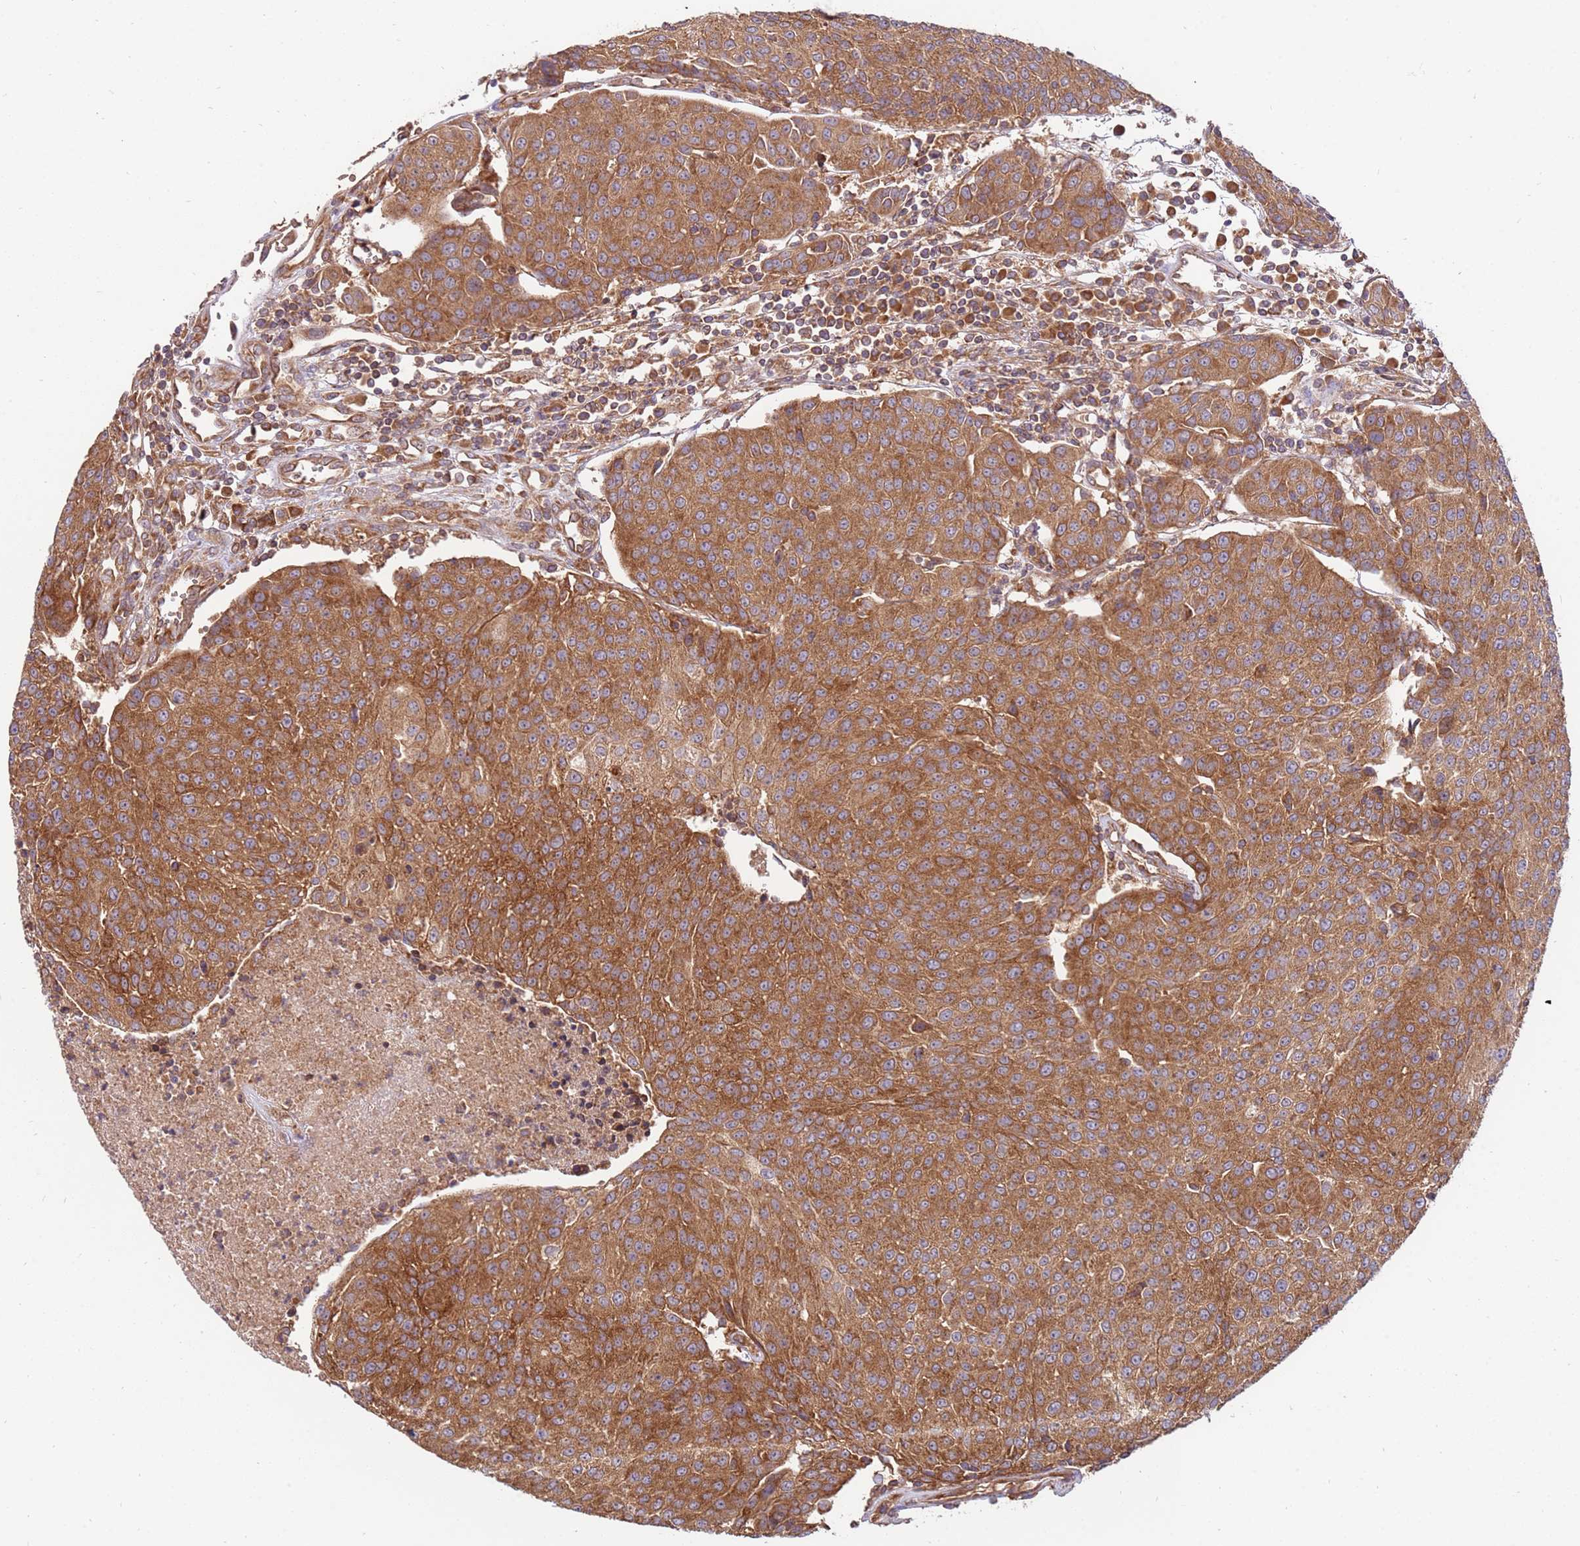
{"staining": {"intensity": "moderate", "quantity": ">75%", "location": "cytoplasmic/membranous"}, "tissue": "urothelial cancer", "cell_type": "Tumor cells", "image_type": "cancer", "snomed": [{"axis": "morphology", "description": "Urothelial carcinoma, High grade"}, {"axis": "topography", "description": "Urinary bladder"}], "caption": "IHC photomicrograph of neoplastic tissue: human high-grade urothelial carcinoma stained using immunohistochemistry (IHC) exhibits medium levels of moderate protein expression localized specifically in the cytoplasmic/membranous of tumor cells, appearing as a cytoplasmic/membranous brown color.", "gene": "SLC44A5", "patient": {"sex": "female", "age": 85}}